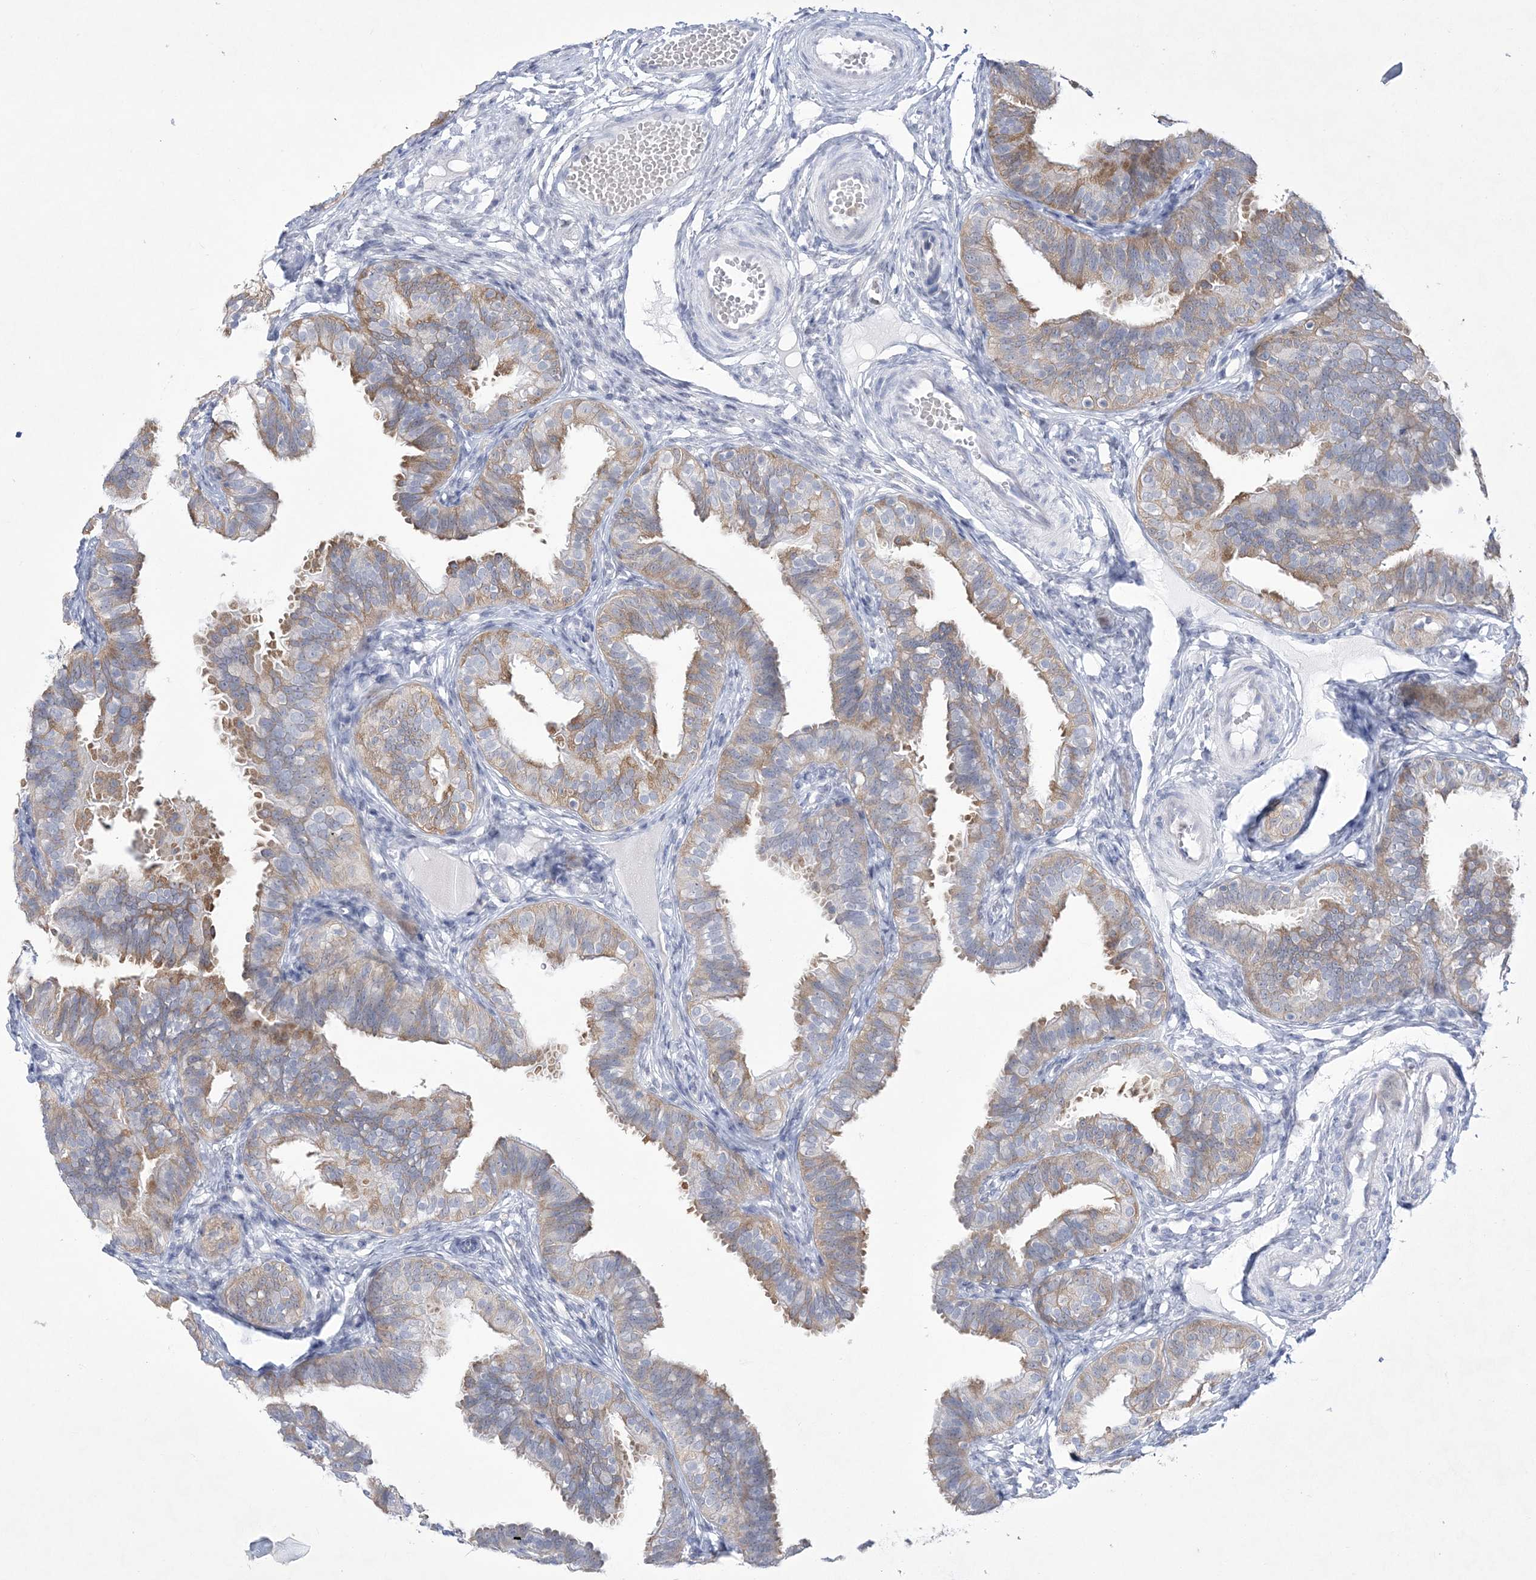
{"staining": {"intensity": "moderate", "quantity": "25%-75%", "location": "cytoplasmic/membranous"}, "tissue": "fallopian tube", "cell_type": "Glandular cells", "image_type": "normal", "snomed": [{"axis": "morphology", "description": "Normal tissue, NOS"}, {"axis": "topography", "description": "Fallopian tube"}], "caption": "Immunohistochemical staining of normal human fallopian tube reveals medium levels of moderate cytoplasmic/membranous positivity in about 25%-75% of glandular cells. The staining was performed using DAB (3,3'-diaminobenzidine), with brown indicating positive protein expression. Nuclei are stained blue with hematoxylin.", "gene": "WDR27", "patient": {"sex": "female", "age": 35}}